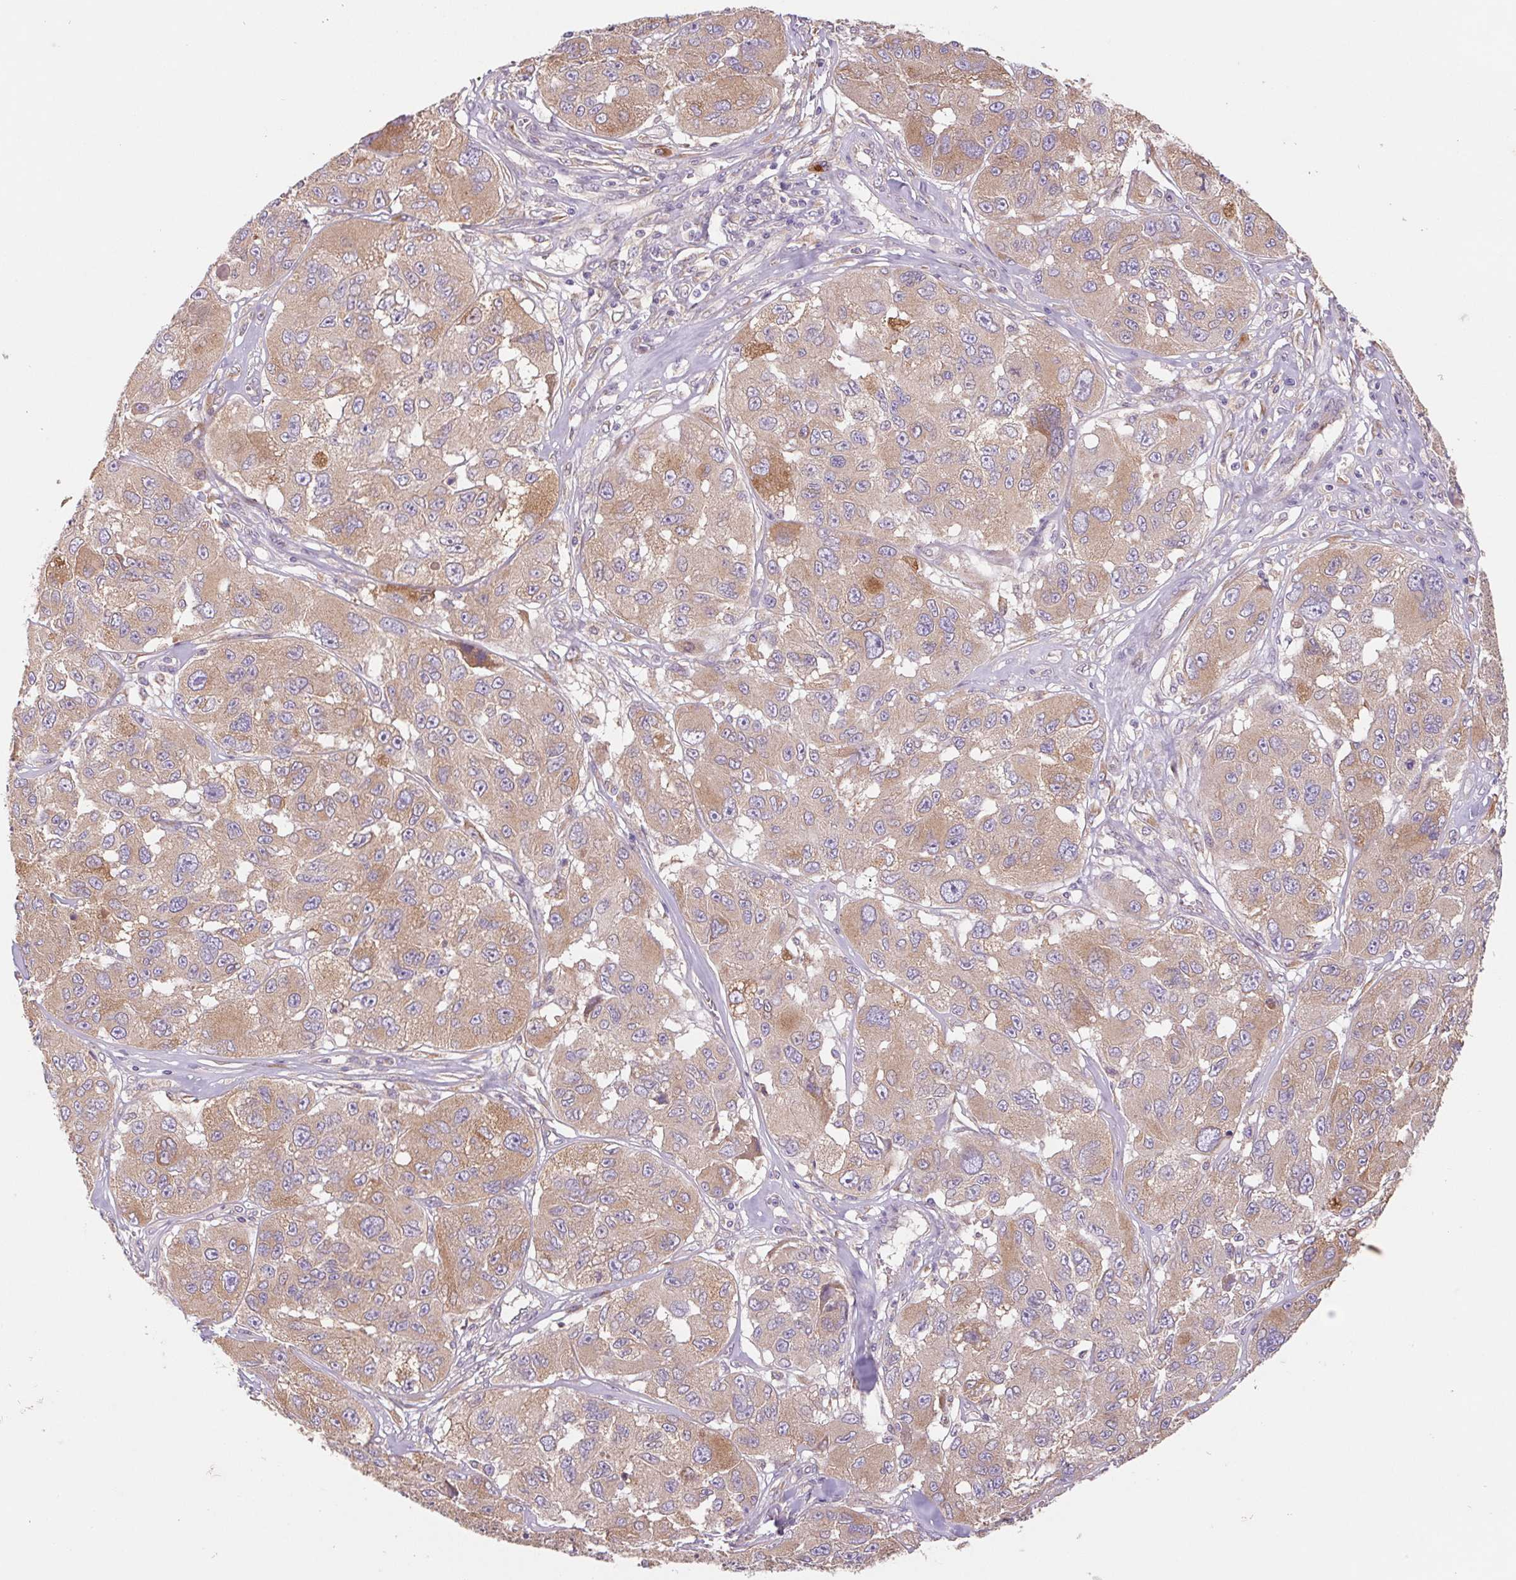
{"staining": {"intensity": "weak", "quantity": ">75%", "location": "cytoplasmic/membranous"}, "tissue": "melanoma", "cell_type": "Tumor cells", "image_type": "cancer", "snomed": [{"axis": "morphology", "description": "Malignant melanoma, NOS"}, {"axis": "topography", "description": "Skin"}], "caption": "Brown immunohistochemical staining in melanoma reveals weak cytoplasmic/membranous expression in about >75% of tumor cells.", "gene": "RAB1A", "patient": {"sex": "female", "age": 66}}